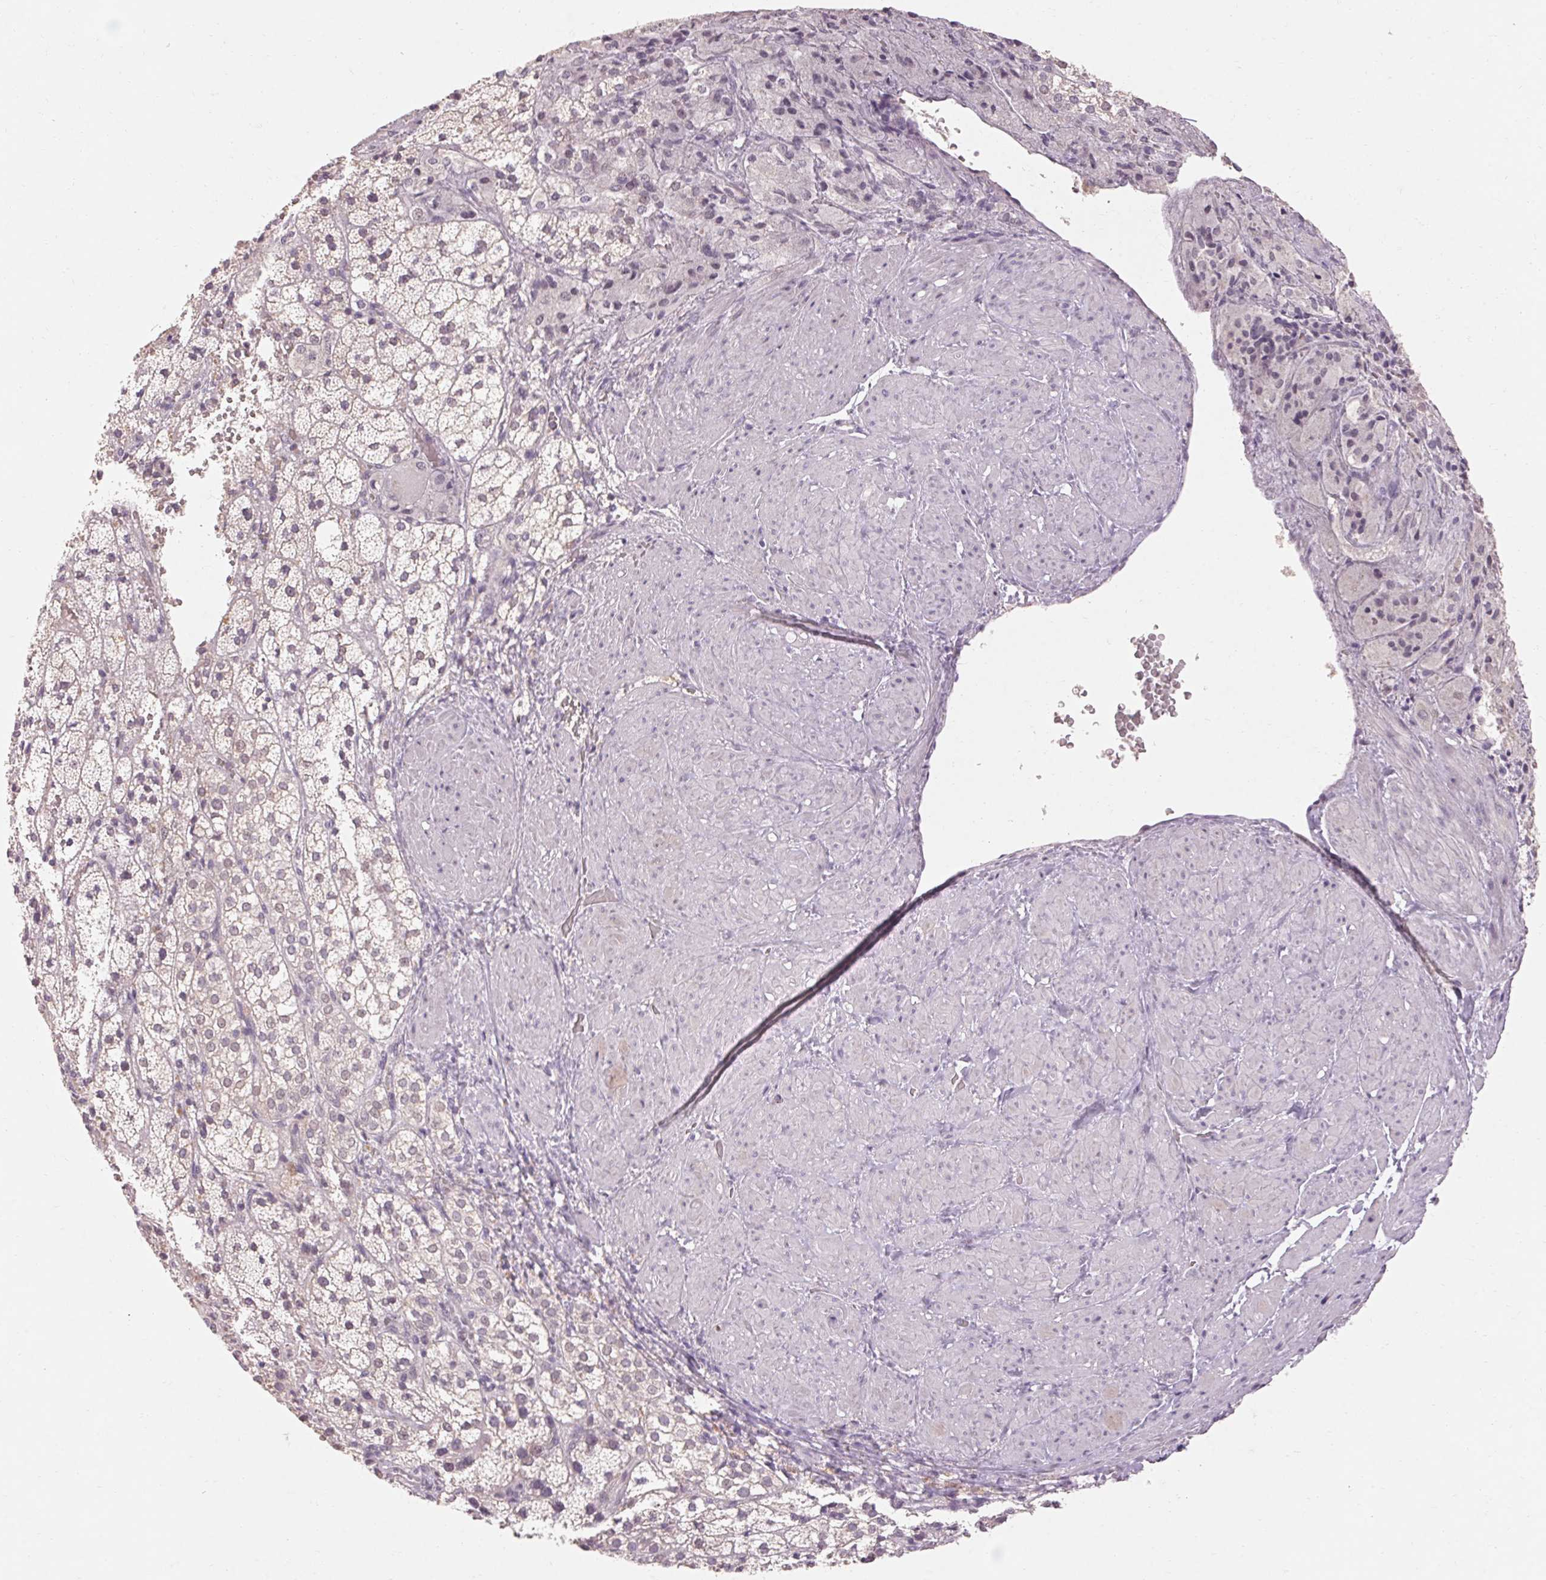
{"staining": {"intensity": "weak", "quantity": "<25%", "location": "cytoplasmic/membranous"}, "tissue": "adrenal gland", "cell_type": "Glandular cells", "image_type": "normal", "snomed": [{"axis": "morphology", "description": "Normal tissue, NOS"}, {"axis": "topography", "description": "Adrenal gland"}], "caption": "The image exhibits no significant expression in glandular cells of adrenal gland.", "gene": "SKP2", "patient": {"sex": "male", "age": 53}}